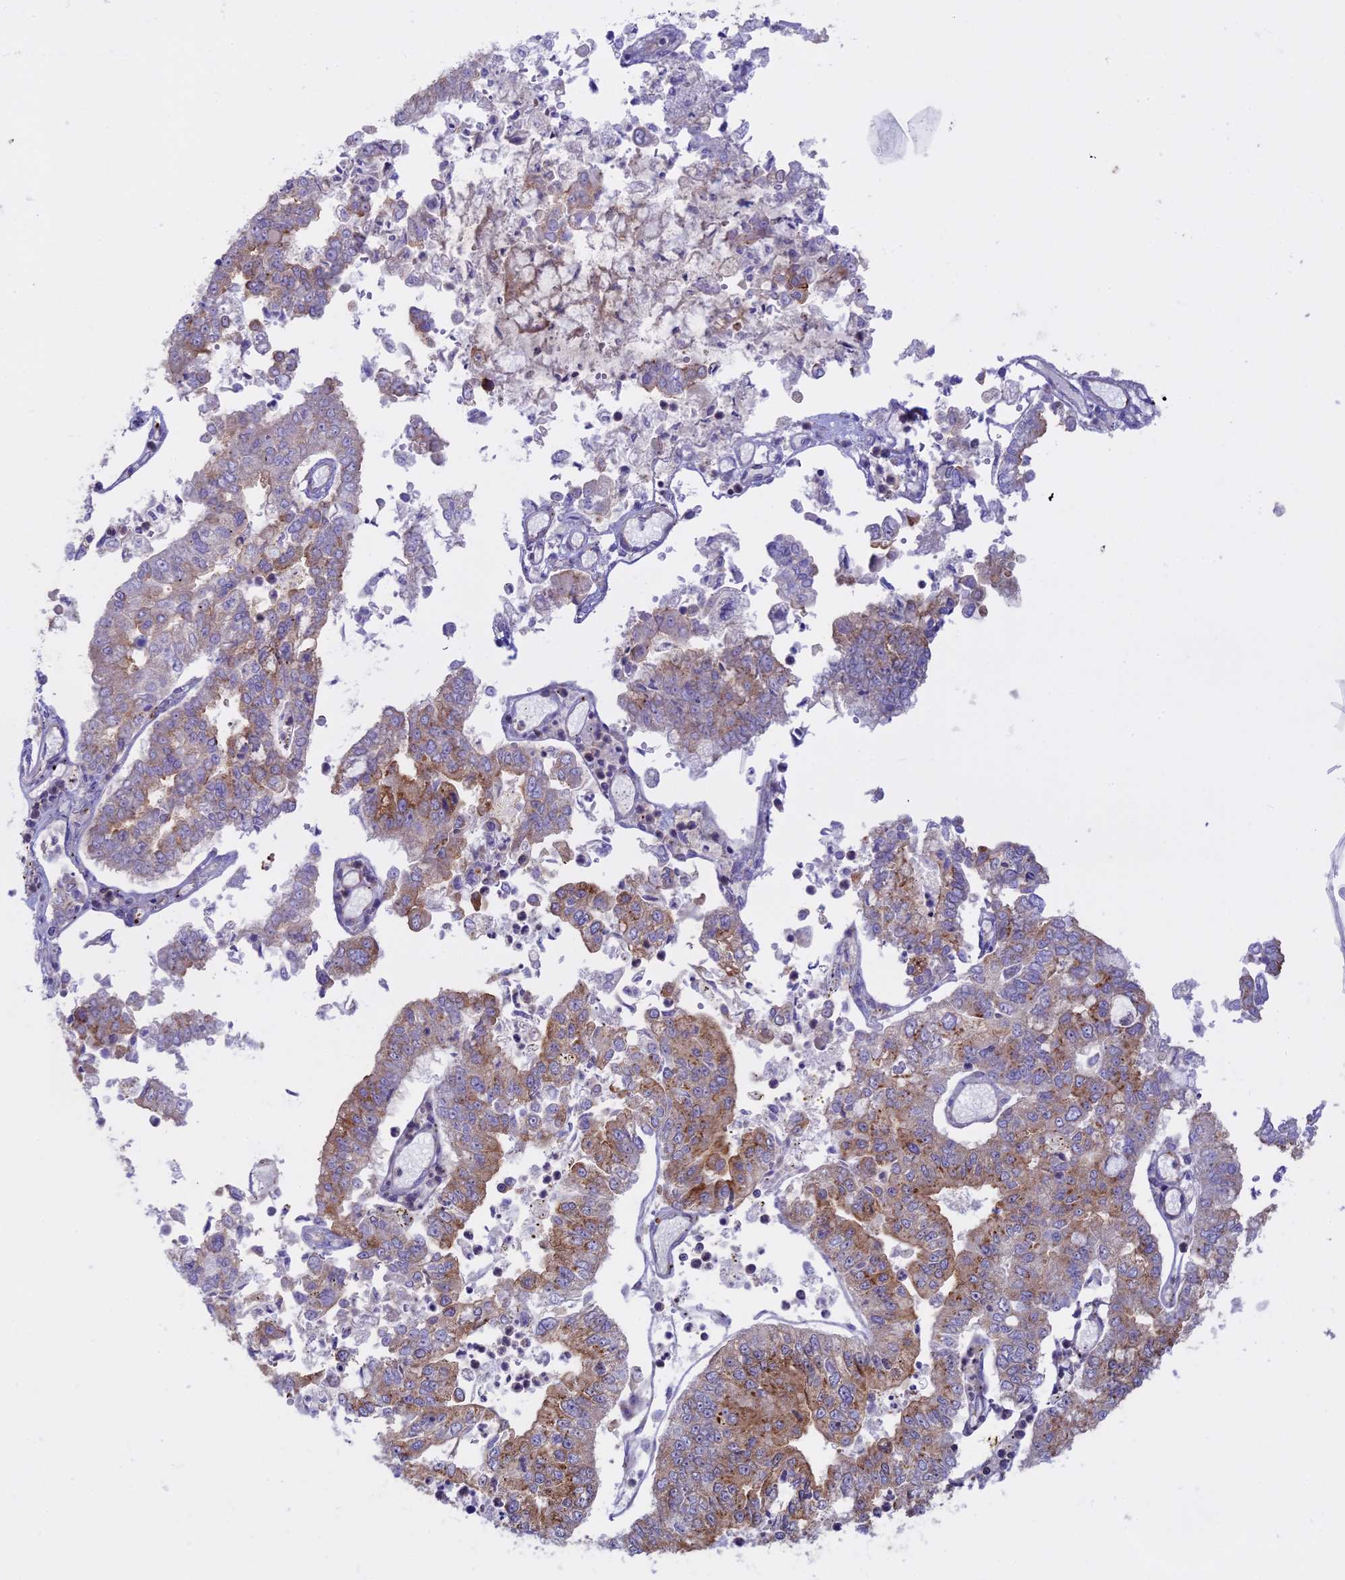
{"staining": {"intensity": "moderate", "quantity": "<25%", "location": "cytoplasmic/membranous"}, "tissue": "stomach cancer", "cell_type": "Tumor cells", "image_type": "cancer", "snomed": [{"axis": "morphology", "description": "Adenocarcinoma, NOS"}, {"axis": "topography", "description": "Stomach"}], "caption": "Immunohistochemistry (IHC) (DAB (3,3'-diaminobenzidine)) staining of human stomach cancer (adenocarcinoma) reveals moderate cytoplasmic/membranous protein staining in approximately <25% of tumor cells.", "gene": "CLINT1", "patient": {"sex": "male", "age": 76}}